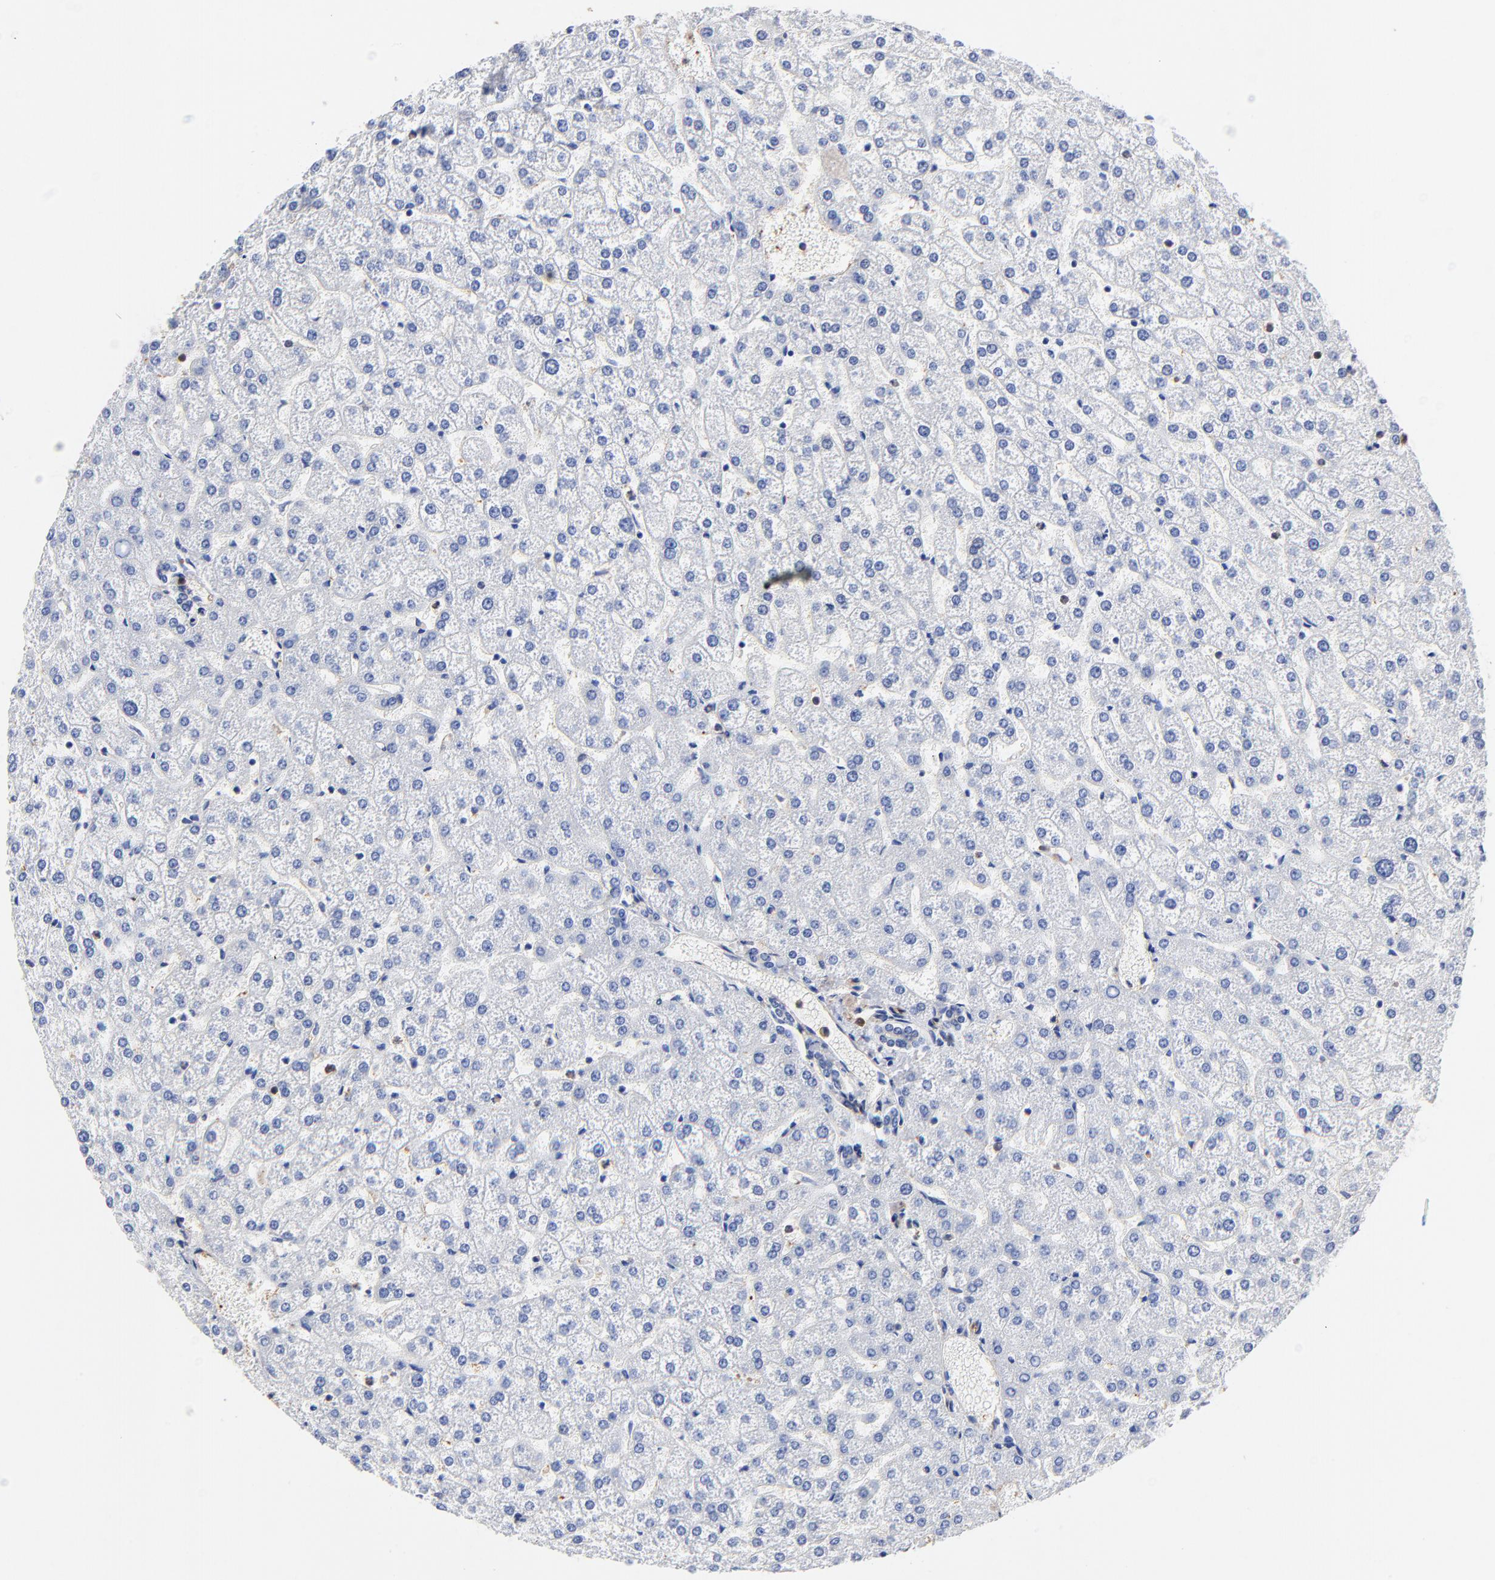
{"staining": {"intensity": "negative", "quantity": "none", "location": "none"}, "tissue": "liver", "cell_type": "Cholangiocytes", "image_type": "normal", "snomed": [{"axis": "morphology", "description": "Normal tissue, NOS"}, {"axis": "topography", "description": "Liver"}], "caption": "There is no significant staining in cholangiocytes of liver. (DAB (3,3'-diaminobenzidine) immunohistochemistry, high magnification).", "gene": "TAGLN2", "patient": {"sex": "female", "age": 32}}